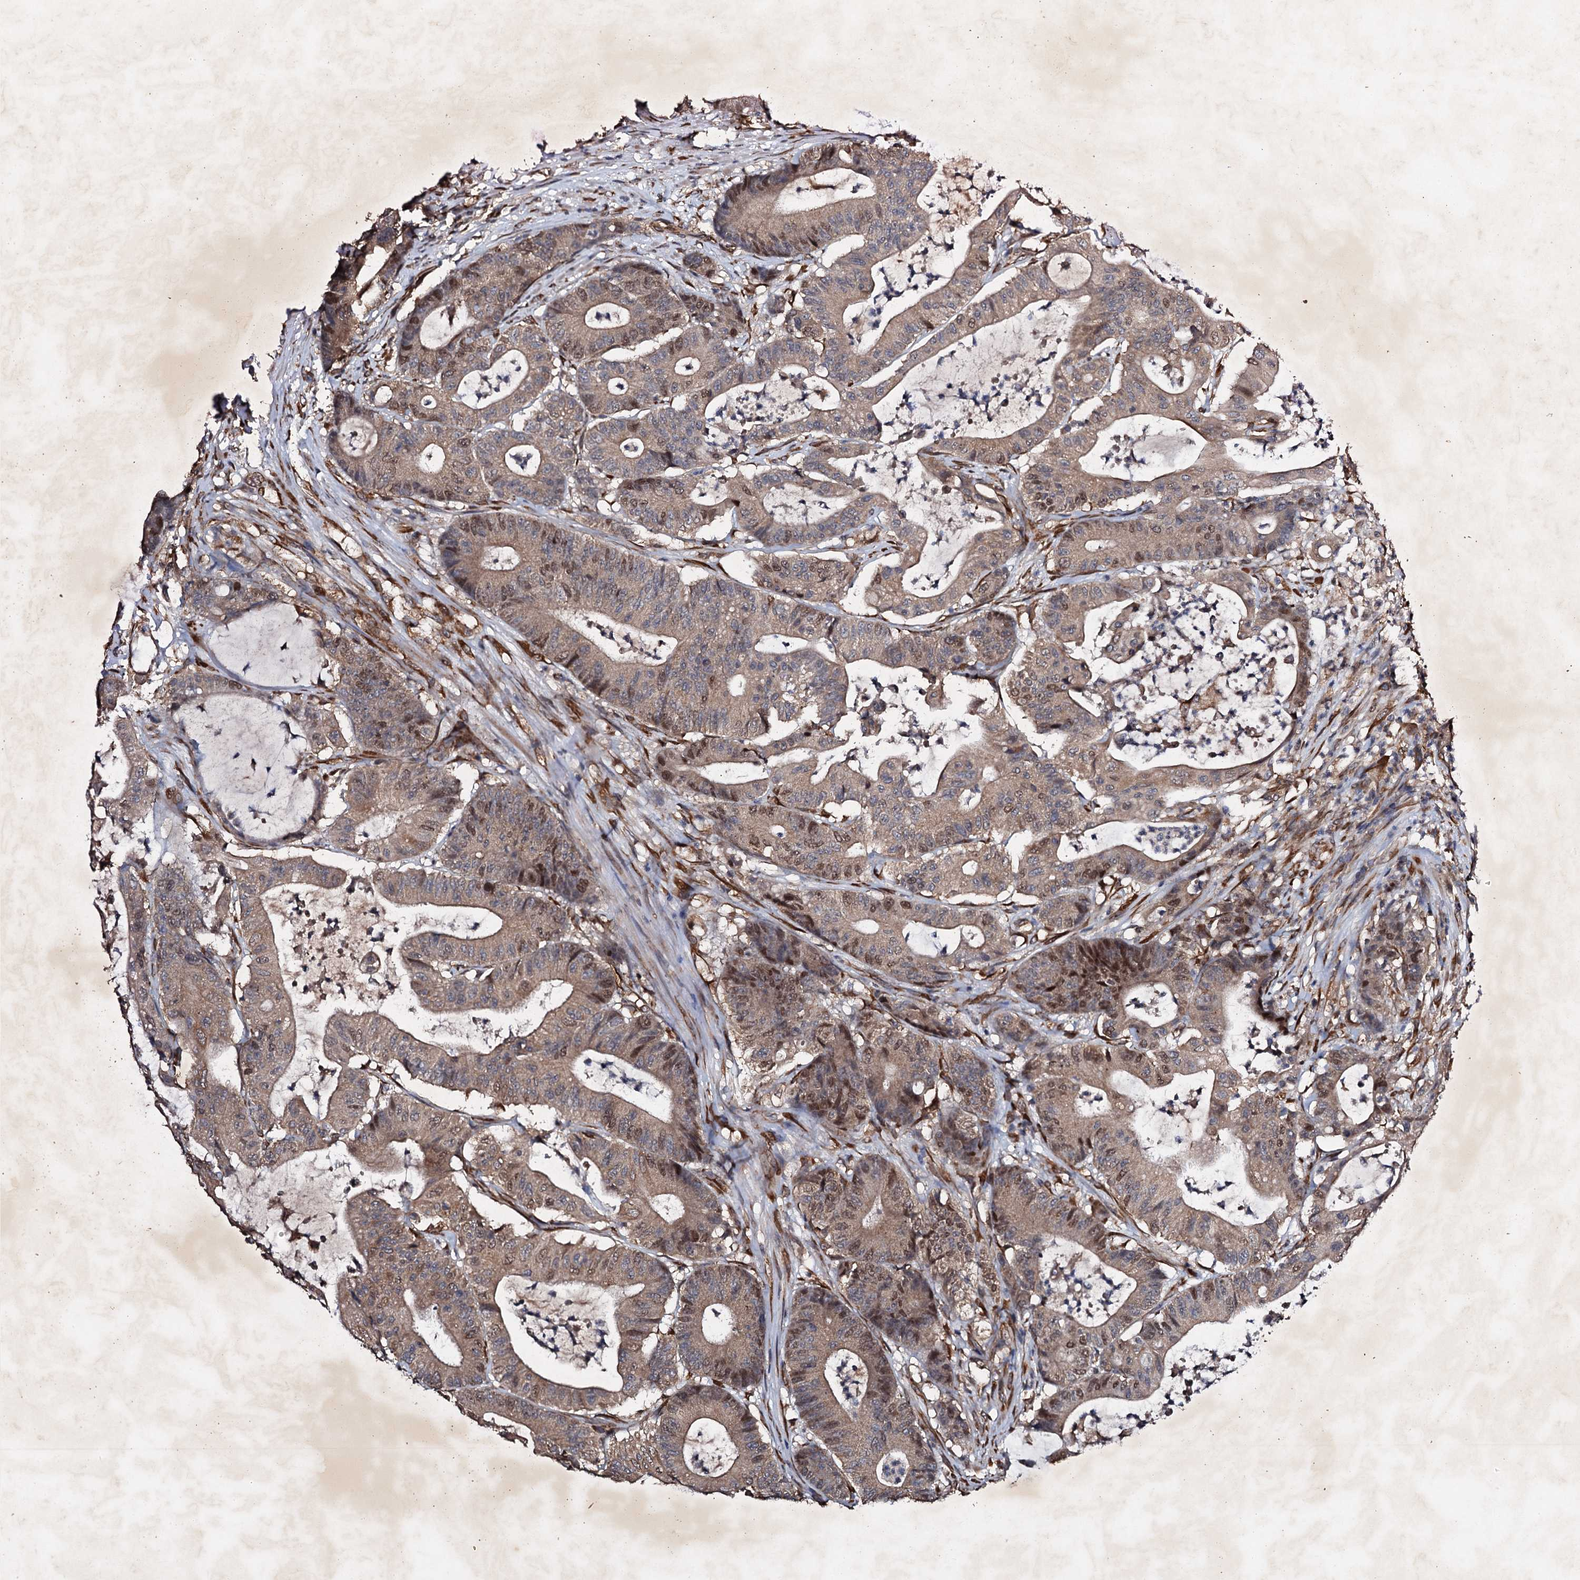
{"staining": {"intensity": "moderate", "quantity": ">75%", "location": "cytoplasmic/membranous,nuclear"}, "tissue": "colorectal cancer", "cell_type": "Tumor cells", "image_type": "cancer", "snomed": [{"axis": "morphology", "description": "Adenocarcinoma, NOS"}, {"axis": "topography", "description": "Colon"}], "caption": "Tumor cells reveal medium levels of moderate cytoplasmic/membranous and nuclear staining in about >75% of cells in human colorectal cancer (adenocarcinoma). (DAB (3,3'-diaminobenzidine) = brown stain, brightfield microscopy at high magnification).", "gene": "ADAMTS10", "patient": {"sex": "female", "age": 84}}